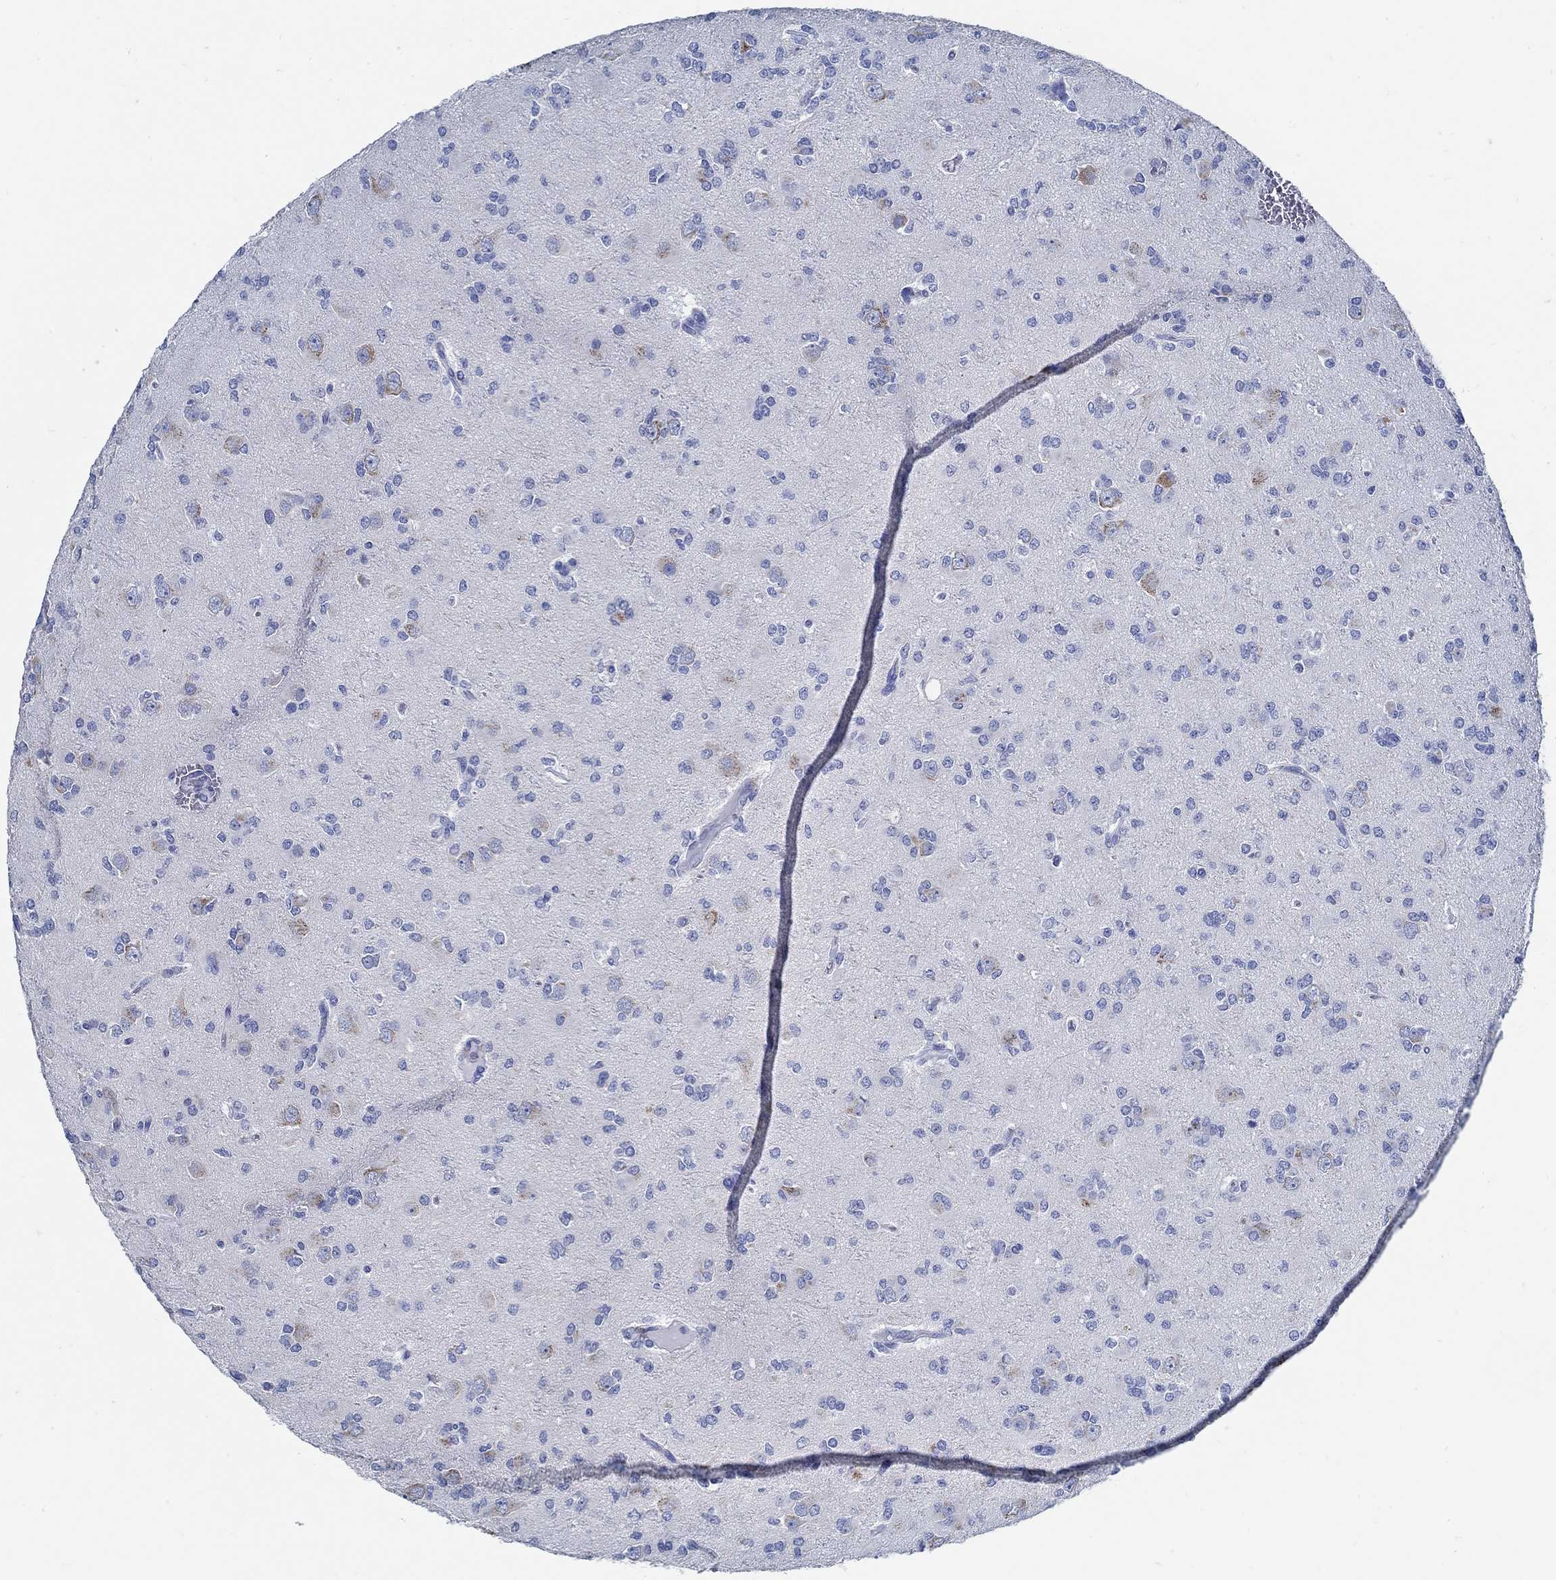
{"staining": {"intensity": "negative", "quantity": "none", "location": "none"}, "tissue": "glioma", "cell_type": "Tumor cells", "image_type": "cancer", "snomed": [{"axis": "morphology", "description": "Glioma, malignant, Low grade"}, {"axis": "topography", "description": "Brain"}], "caption": "This is an immunohistochemistry (IHC) histopathology image of malignant glioma (low-grade). There is no expression in tumor cells.", "gene": "SLC45A1", "patient": {"sex": "male", "age": 27}}